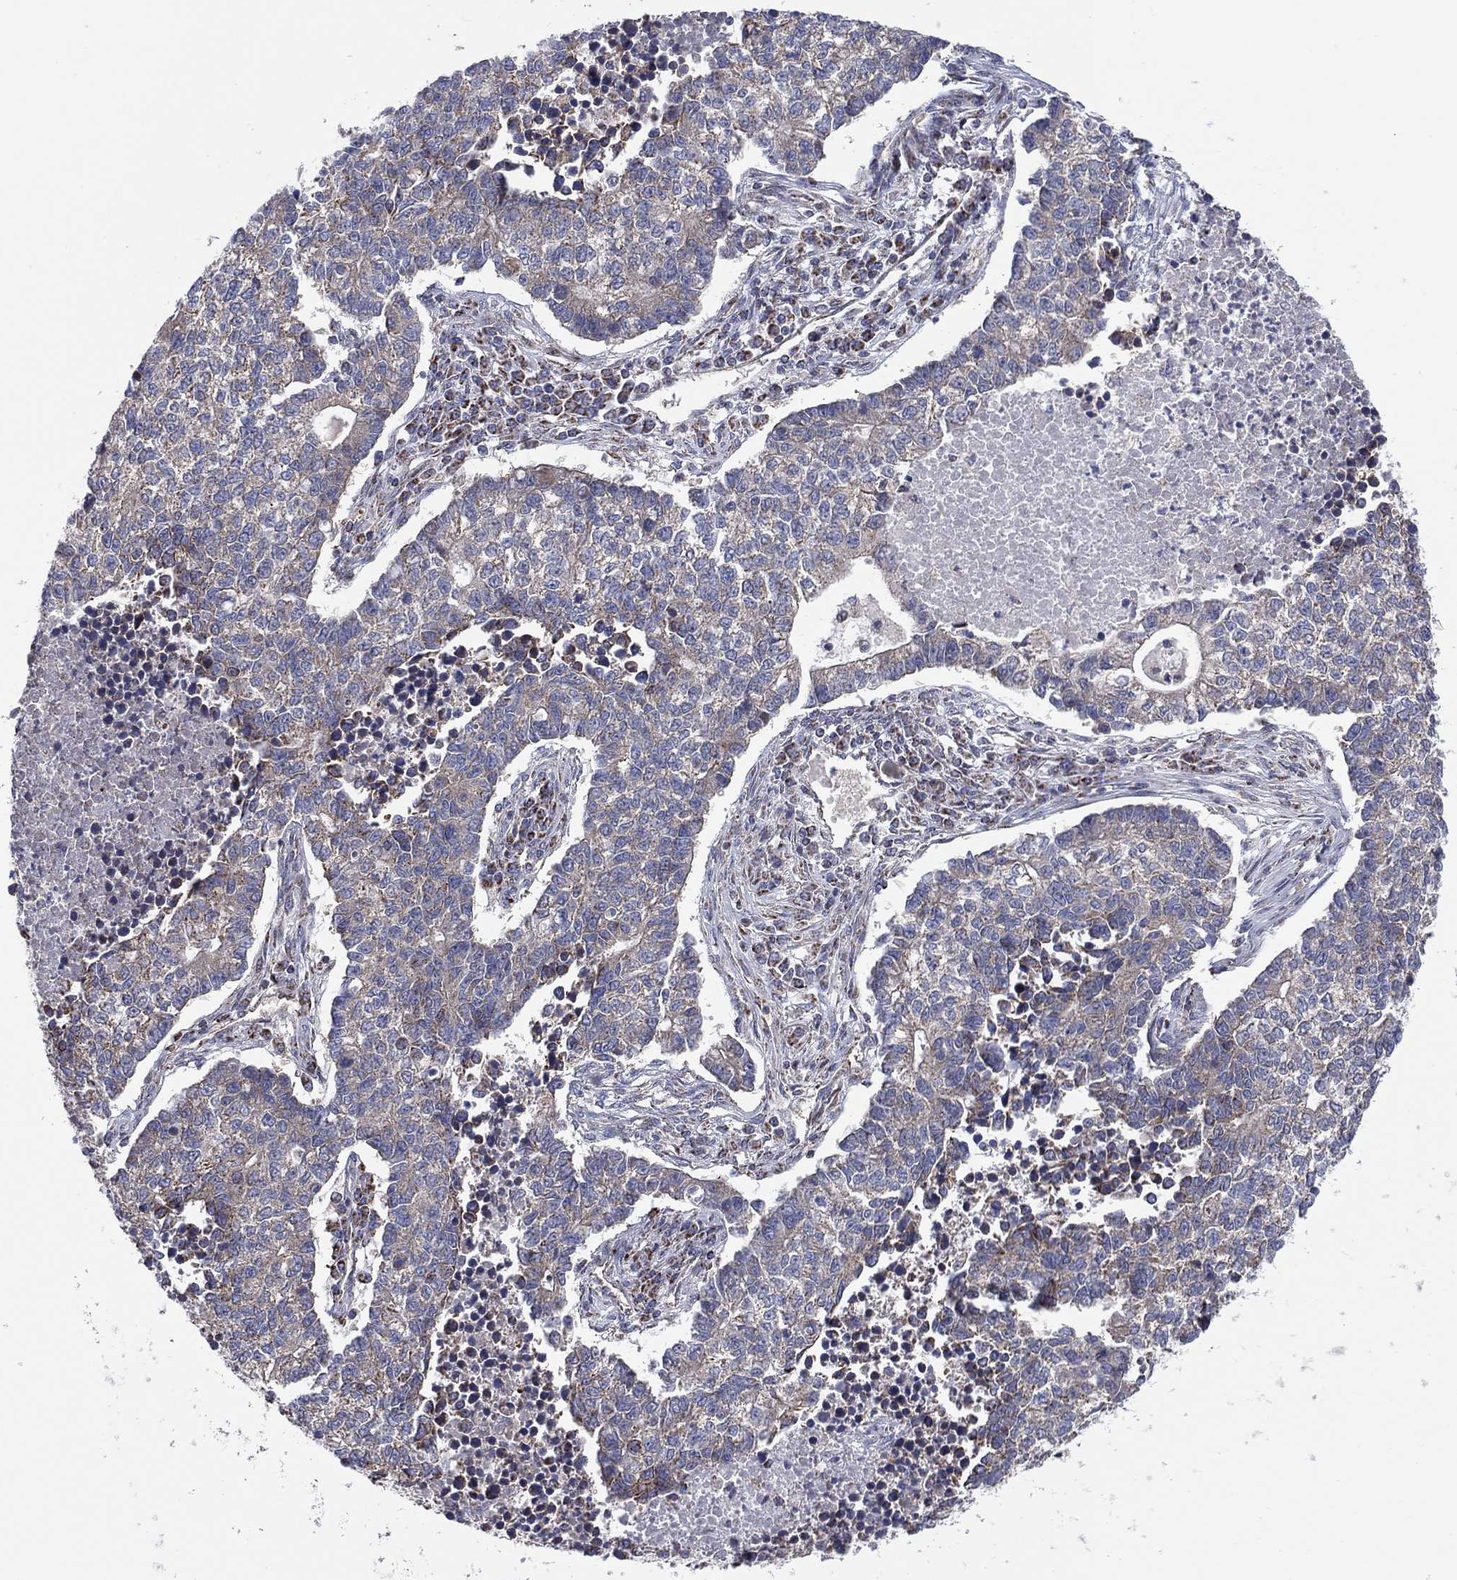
{"staining": {"intensity": "weak", "quantity": "<25%", "location": "cytoplasmic/membranous"}, "tissue": "lung cancer", "cell_type": "Tumor cells", "image_type": "cancer", "snomed": [{"axis": "morphology", "description": "Adenocarcinoma, NOS"}, {"axis": "topography", "description": "Lung"}], "caption": "Lung cancer was stained to show a protein in brown. There is no significant expression in tumor cells. The staining is performed using DAB brown chromogen with nuclei counter-stained in using hematoxylin.", "gene": "PIDD1", "patient": {"sex": "male", "age": 57}}